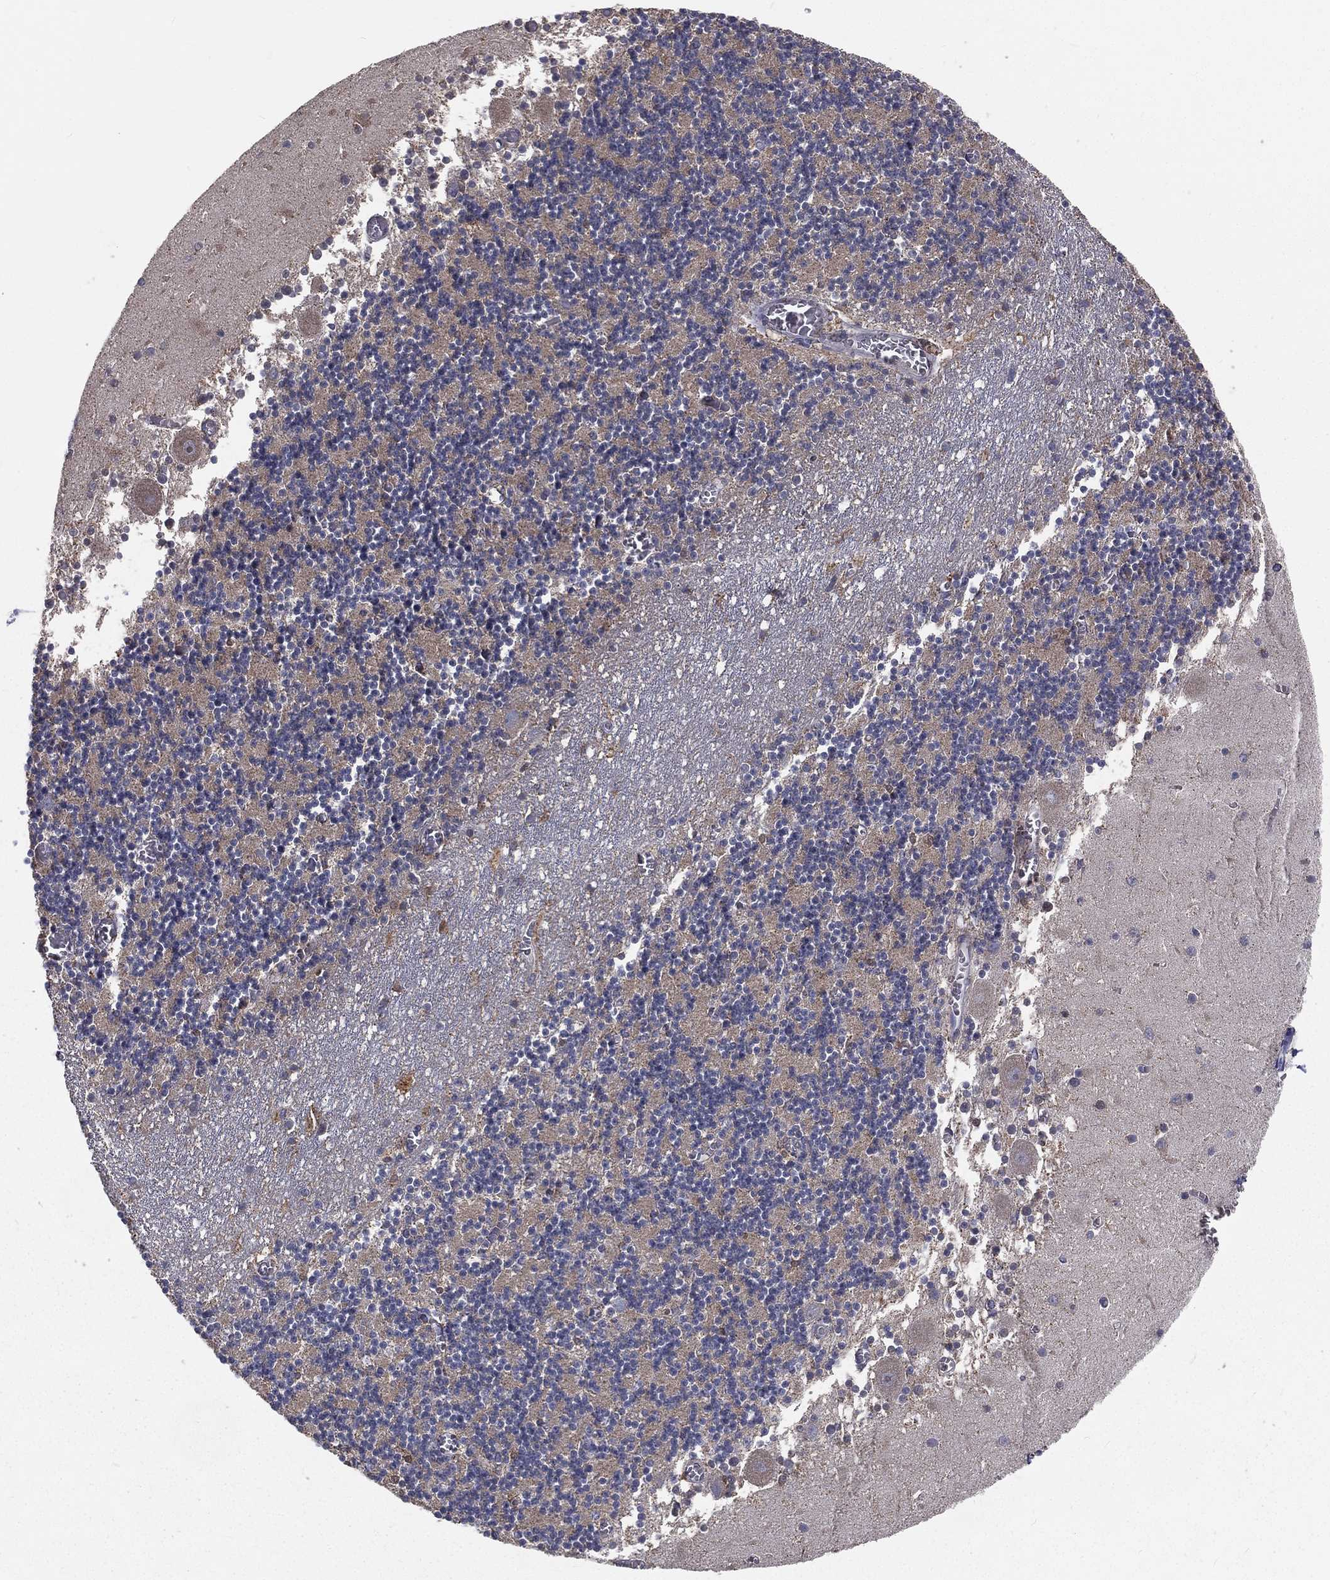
{"staining": {"intensity": "negative", "quantity": "none", "location": "none"}, "tissue": "cerebellum", "cell_type": "Cells in granular layer", "image_type": "normal", "snomed": [{"axis": "morphology", "description": "Normal tissue, NOS"}, {"axis": "topography", "description": "Cerebellum"}], "caption": "The photomicrograph displays no staining of cells in granular layer in unremarkable cerebellum. (IHC, brightfield microscopy, high magnification).", "gene": "HADH", "patient": {"sex": "female", "age": 28}}